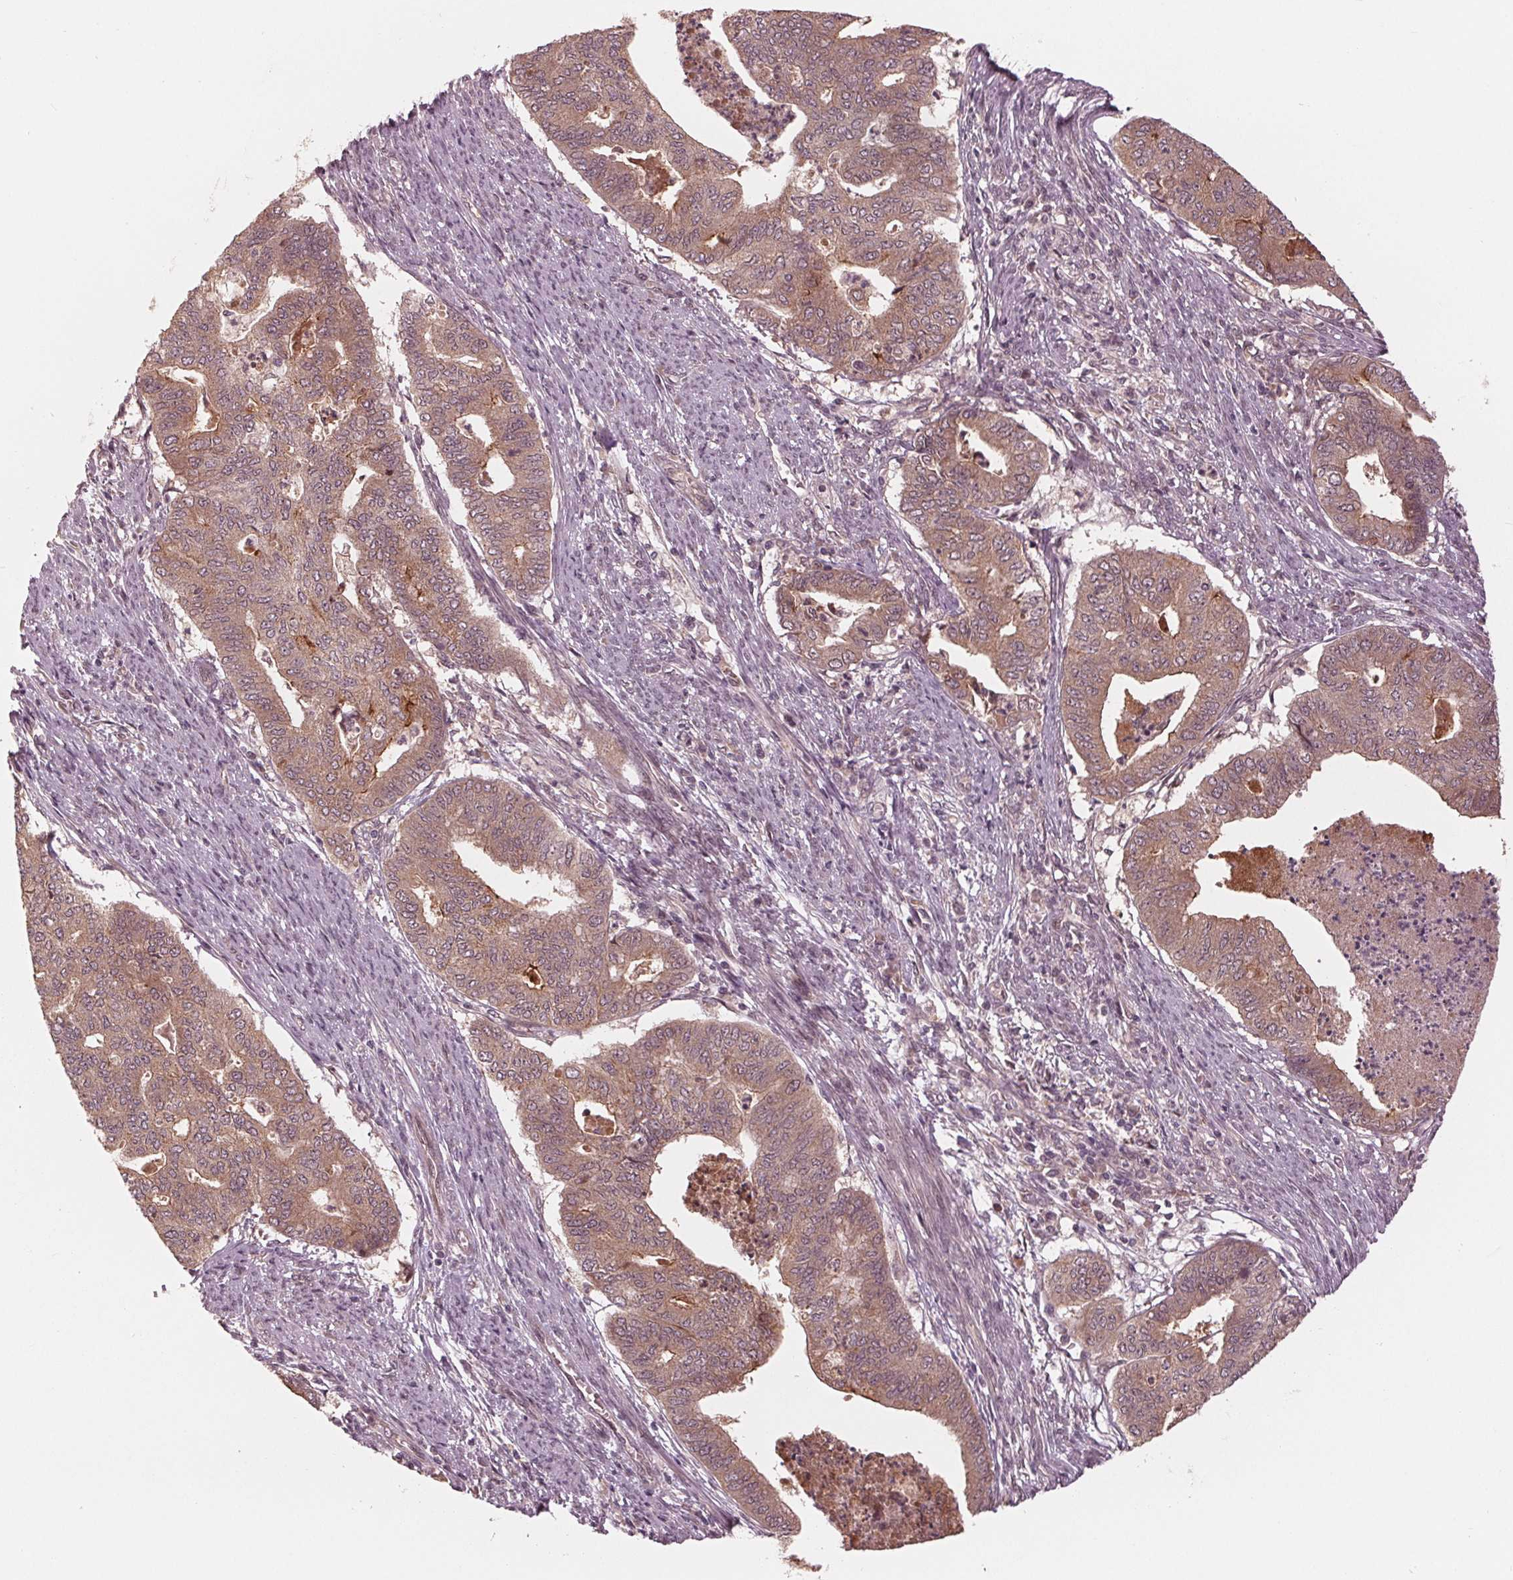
{"staining": {"intensity": "moderate", "quantity": ">75%", "location": "cytoplasmic/membranous"}, "tissue": "endometrial cancer", "cell_type": "Tumor cells", "image_type": "cancer", "snomed": [{"axis": "morphology", "description": "Adenocarcinoma, NOS"}, {"axis": "topography", "description": "Endometrium"}], "caption": "The immunohistochemical stain labels moderate cytoplasmic/membranous positivity in tumor cells of endometrial cancer tissue.", "gene": "ZNF471", "patient": {"sex": "female", "age": 79}}